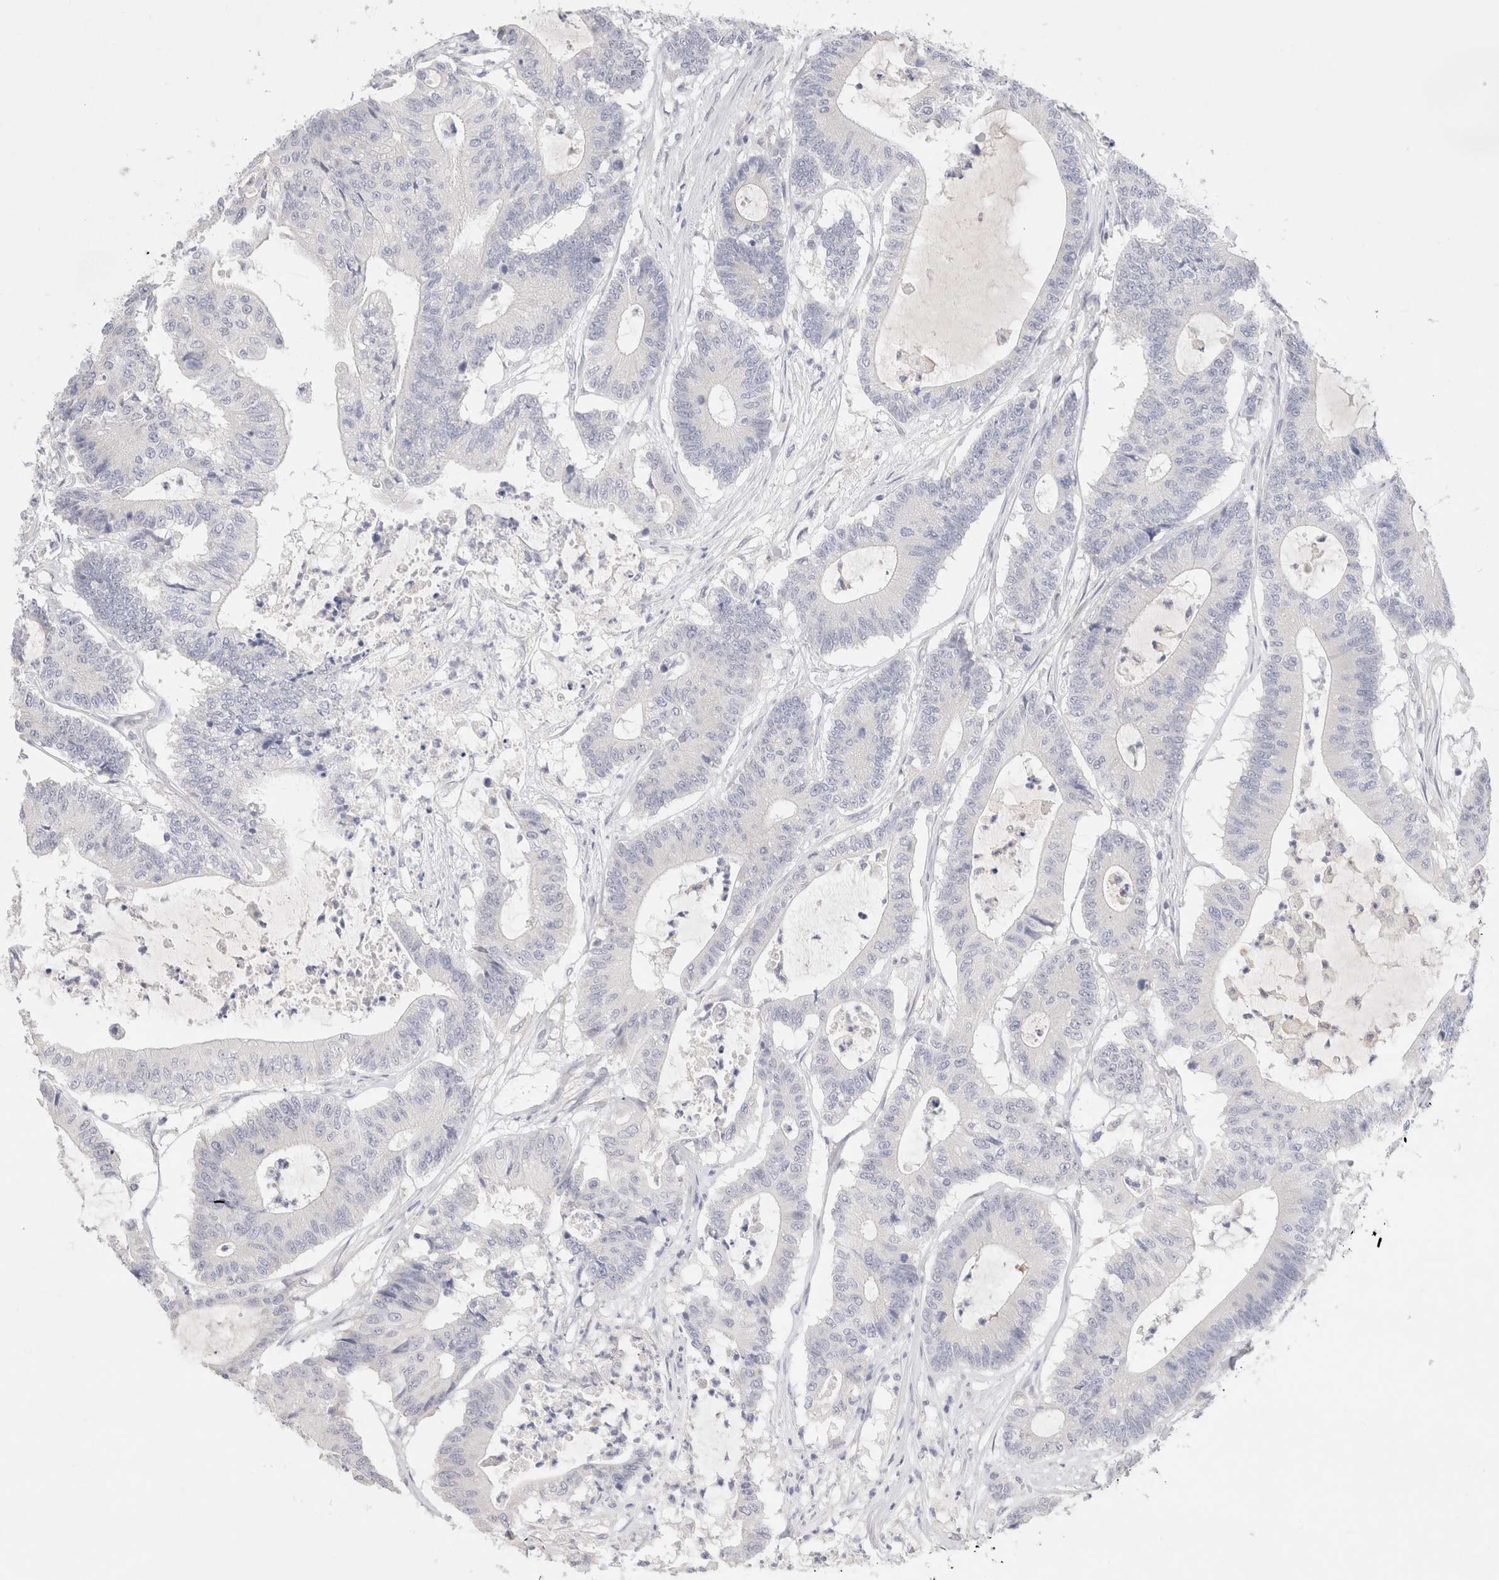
{"staining": {"intensity": "negative", "quantity": "none", "location": "none"}, "tissue": "colorectal cancer", "cell_type": "Tumor cells", "image_type": "cancer", "snomed": [{"axis": "morphology", "description": "Adenocarcinoma, NOS"}, {"axis": "topography", "description": "Colon"}], "caption": "Immunohistochemical staining of human adenocarcinoma (colorectal) demonstrates no significant staining in tumor cells.", "gene": "SPATA20", "patient": {"sex": "female", "age": 84}}